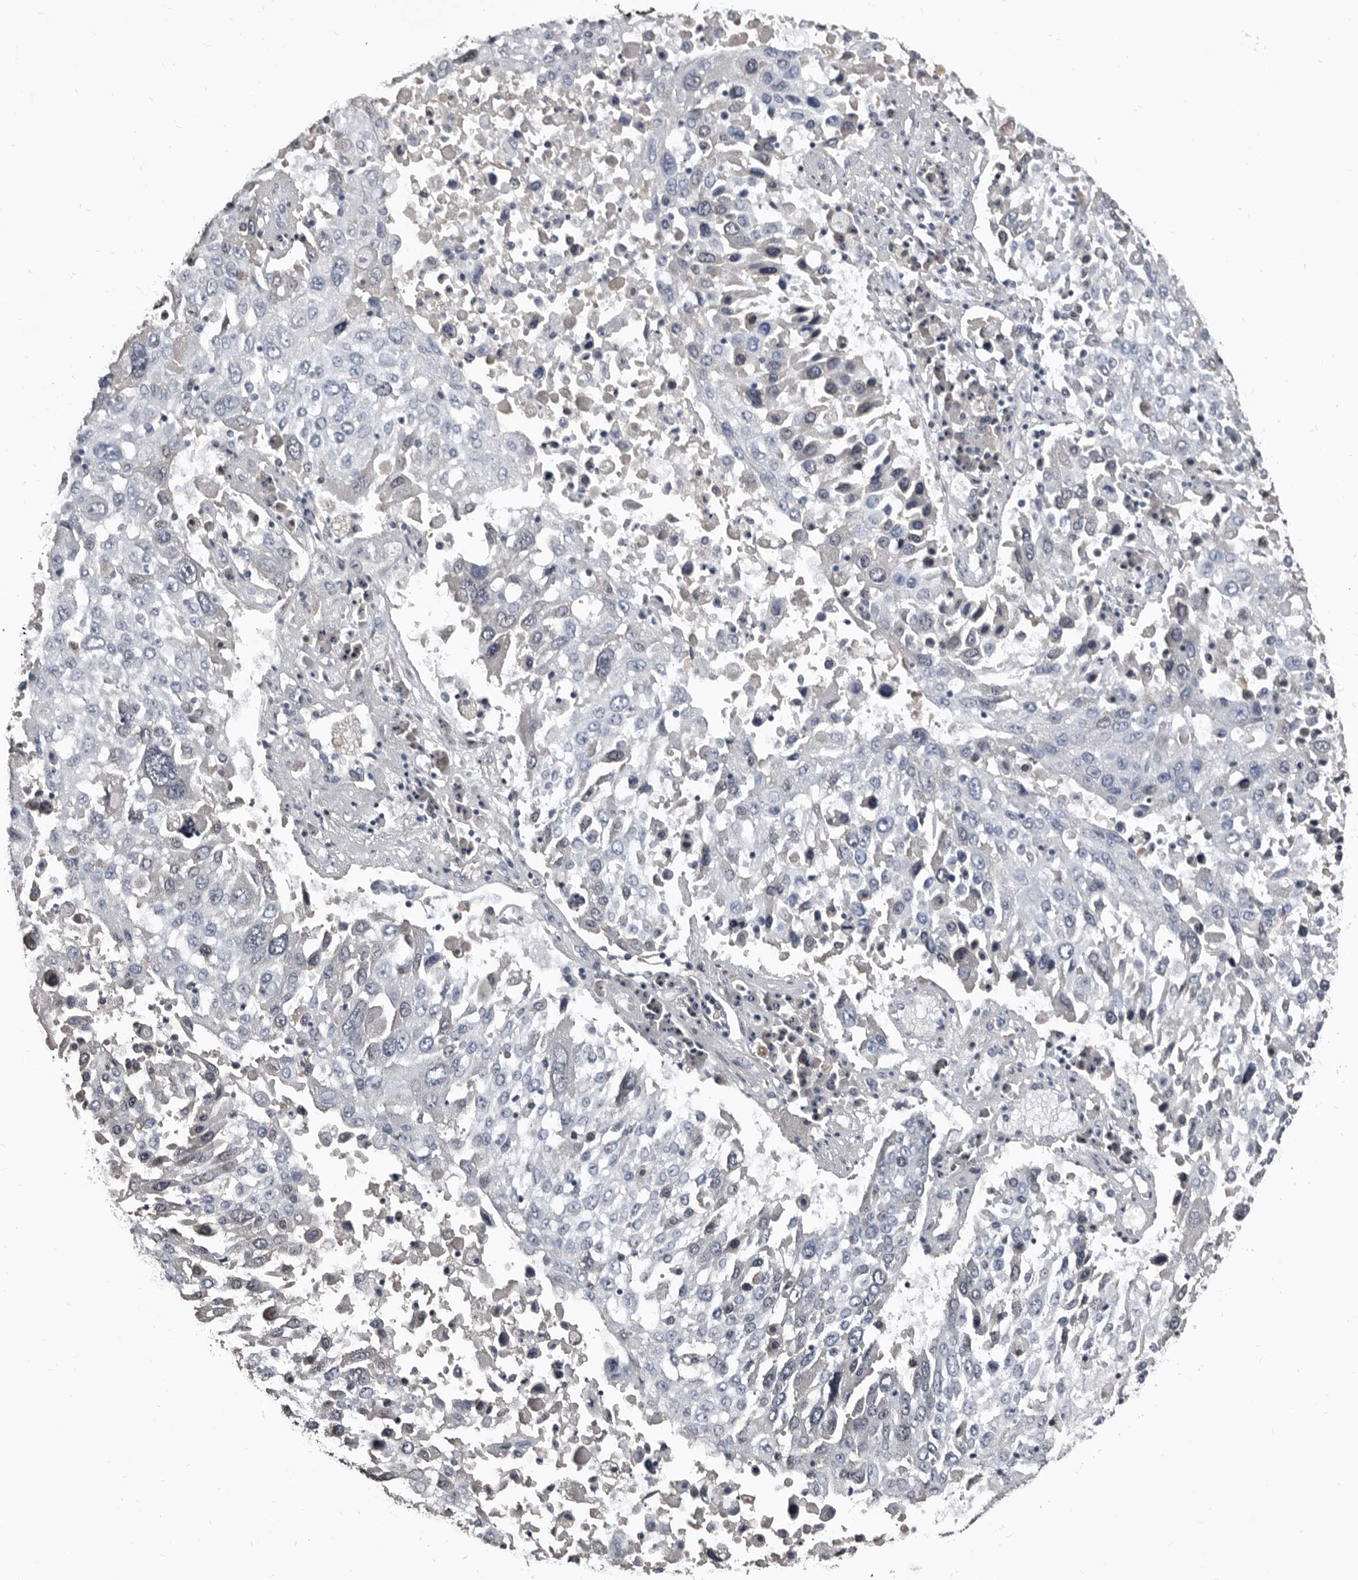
{"staining": {"intensity": "weak", "quantity": "<25%", "location": "cytoplasmic/membranous"}, "tissue": "lung cancer", "cell_type": "Tumor cells", "image_type": "cancer", "snomed": [{"axis": "morphology", "description": "Squamous cell carcinoma, NOS"}, {"axis": "topography", "description": "Lung"}], "caption": "IHC micrograph of human squamous cell carcinoma (lung) stained for a protein (brown), which exhibits no expression in tumor cells. (Brightfield microscopy of DAB immunohistochemistry at high magnification).", "gene": "GREB1", "patient": {"sex": "male", "age": 65}}